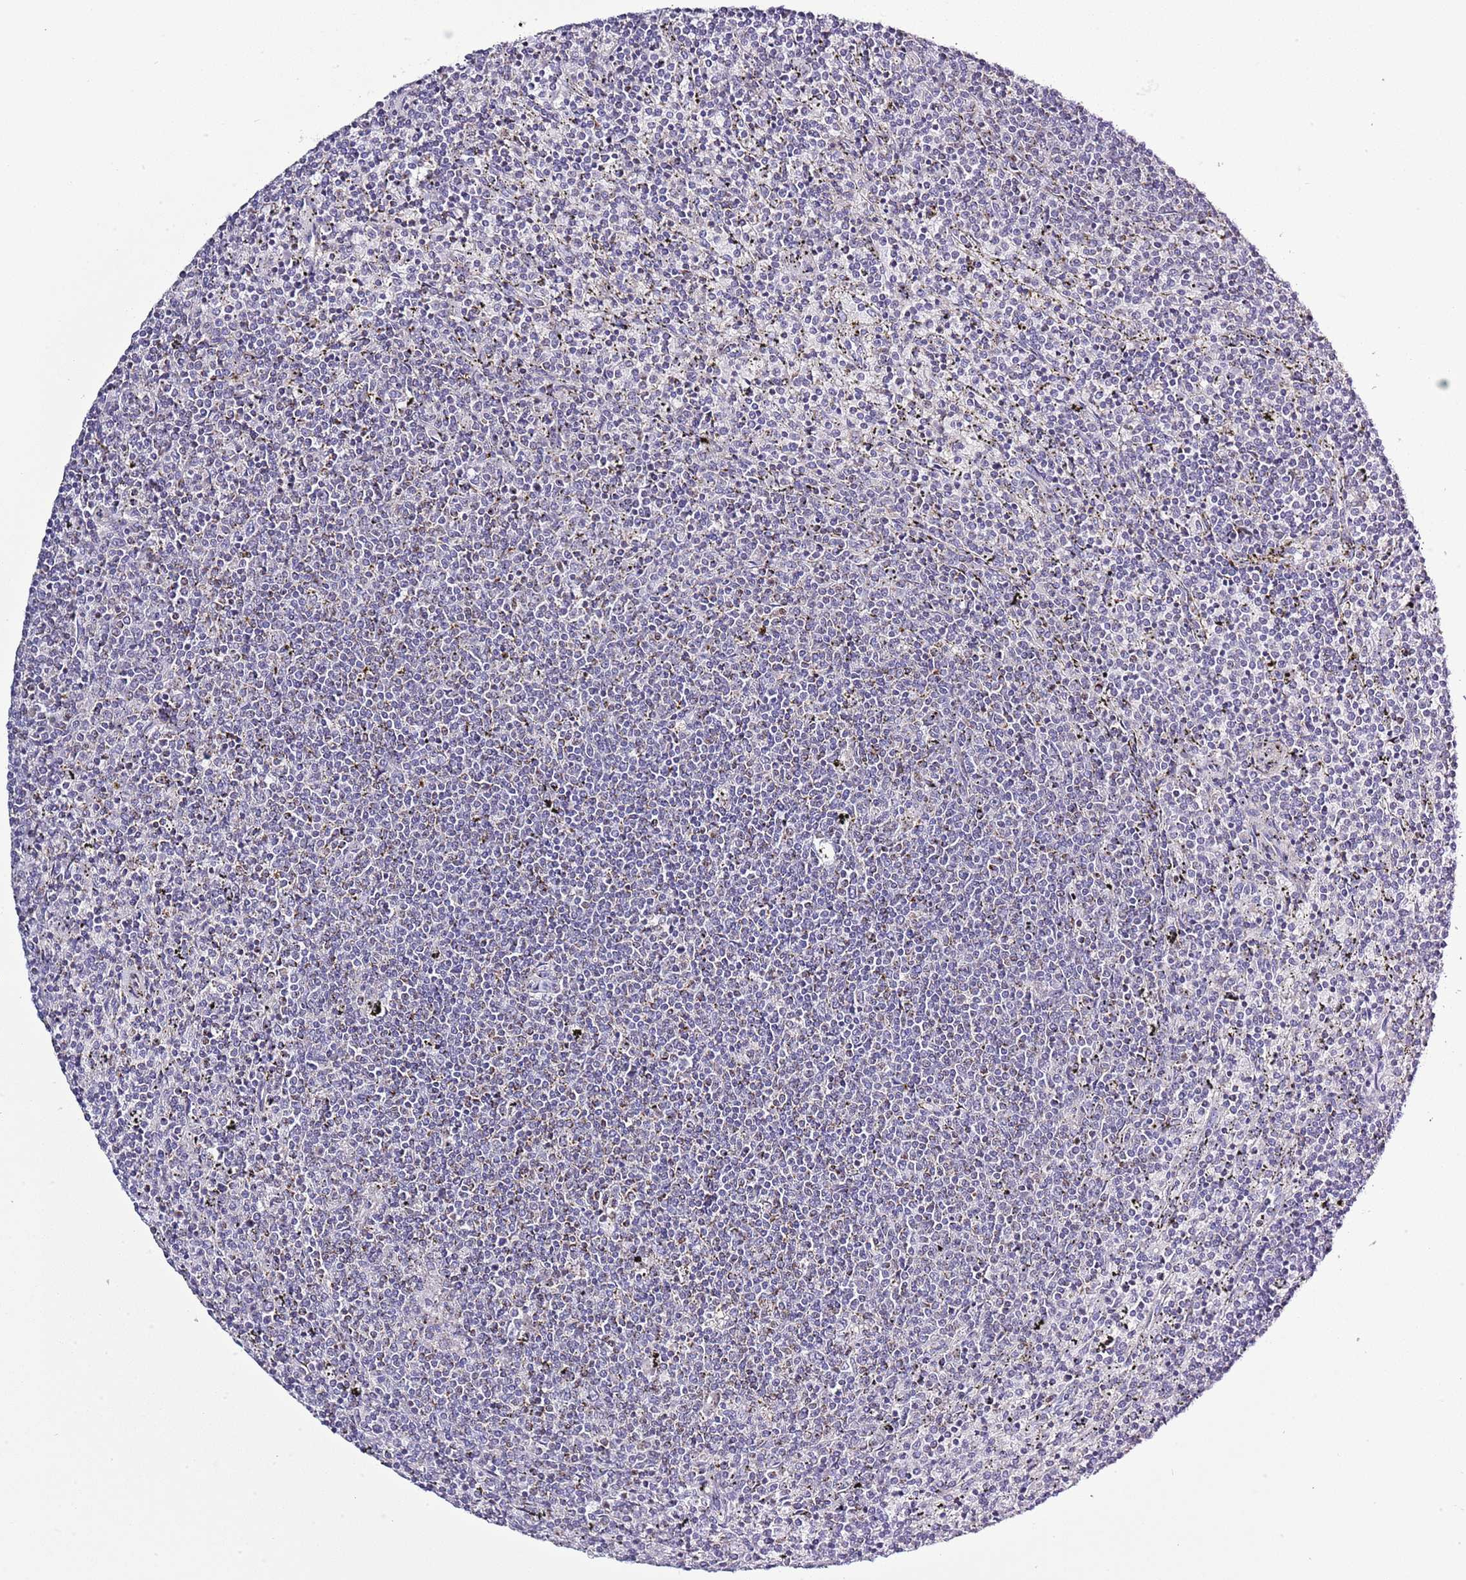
{"staining": {"intensity": "negative", "quantity": "none", "location": "none"}, "tissue": "lymphoma", "cell_type": "Tumor cells", "image_type": "cancer", "snomed": [{"axis": "morphology", "description": "Malignant lymphoma, non-Hodgkin's type, Low grade"}, {"axis": "topography", "description": "Spleen"}], "caption": "This is an immunohistochemistry image of human lymphoma. There is no positivity in tumor cells.", "gene": "SLC23A1", "patient": {"sex": "female", "age": 50}}